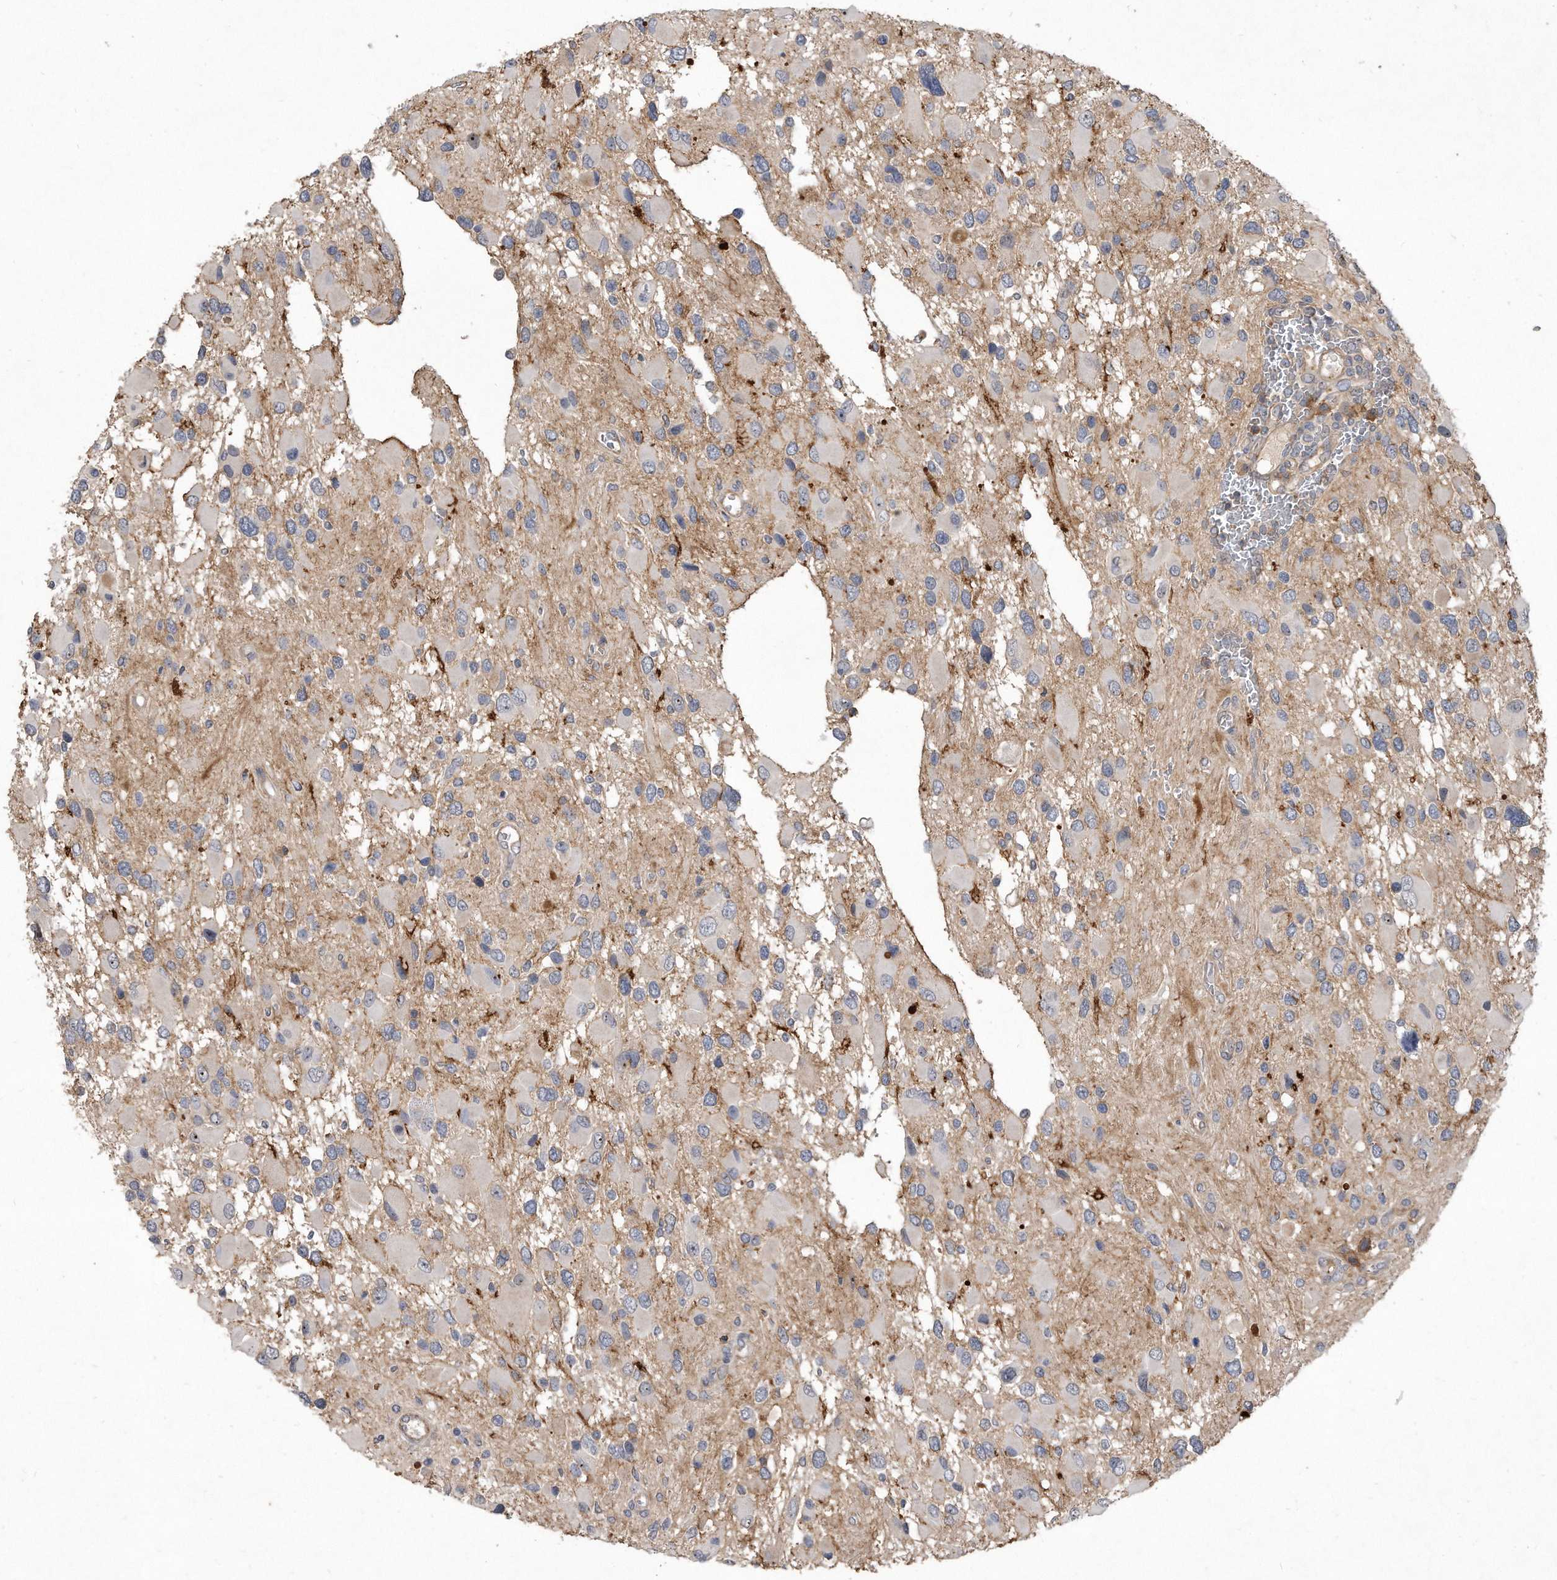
{"staining": {"intensity": "negative", "quantity": "none", "location": "none"}, "tissue": "glioma", "cell_type": "Tumor cells", "image_type": "cancer", "snomed": [{"axis": "morphology", "description": "Glioma, malignant, High grade"}, {"axis": "topography", "description": "Brain"}], "caption": "Immunohistochemistry (IHC) photomicrograph of glioma stained for a protein (brown), which demonstrates no expression in tumor cells.", "gene": "PGBD2", "patient": {"sex": "male", "age": 53}}